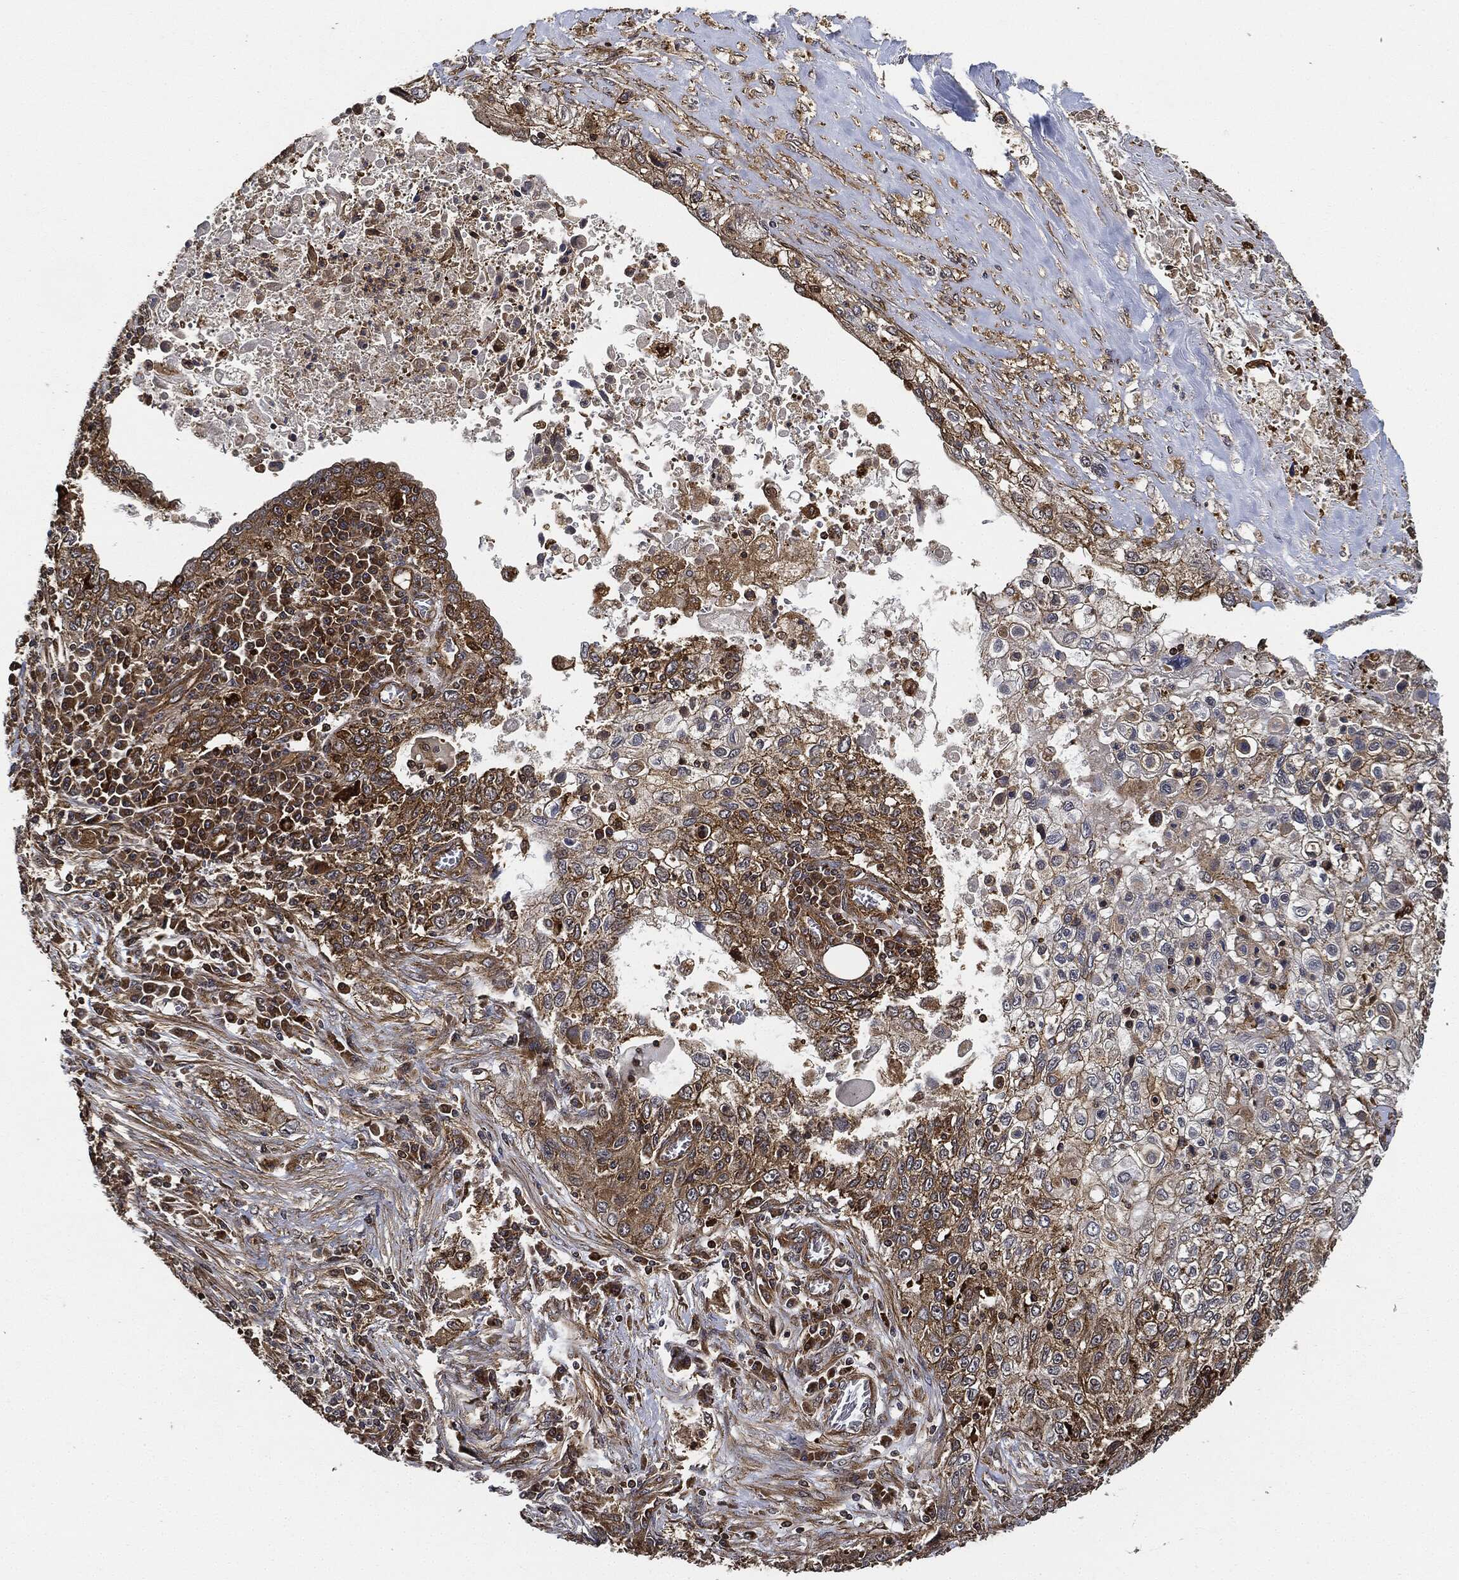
{"staining": {"intensity": "strong", "quantity": "25%-75%", "location": "cytoplasmic/membranous"}, "tissue": "lung cancer", "cell_type": "Tumor cells", "image_type": "cancer", "snomed": [{"axis": "morphology", "description": "Squamous cell carcinoma, NOS"}, {"axis": "topography", "description": "Lung"}], "caption": "The immunohistochemical stain highlights strong cytoplasmic/membranous positivity in tumor cells of lung cancer (squamous cell carcinoma) tissue. (DAB (3,3'-diaminobenzidine) IHC with brightfield microscopy, high magnification).", "gene": "CEP290", "patient": {"sex": "female", "age": 69}}